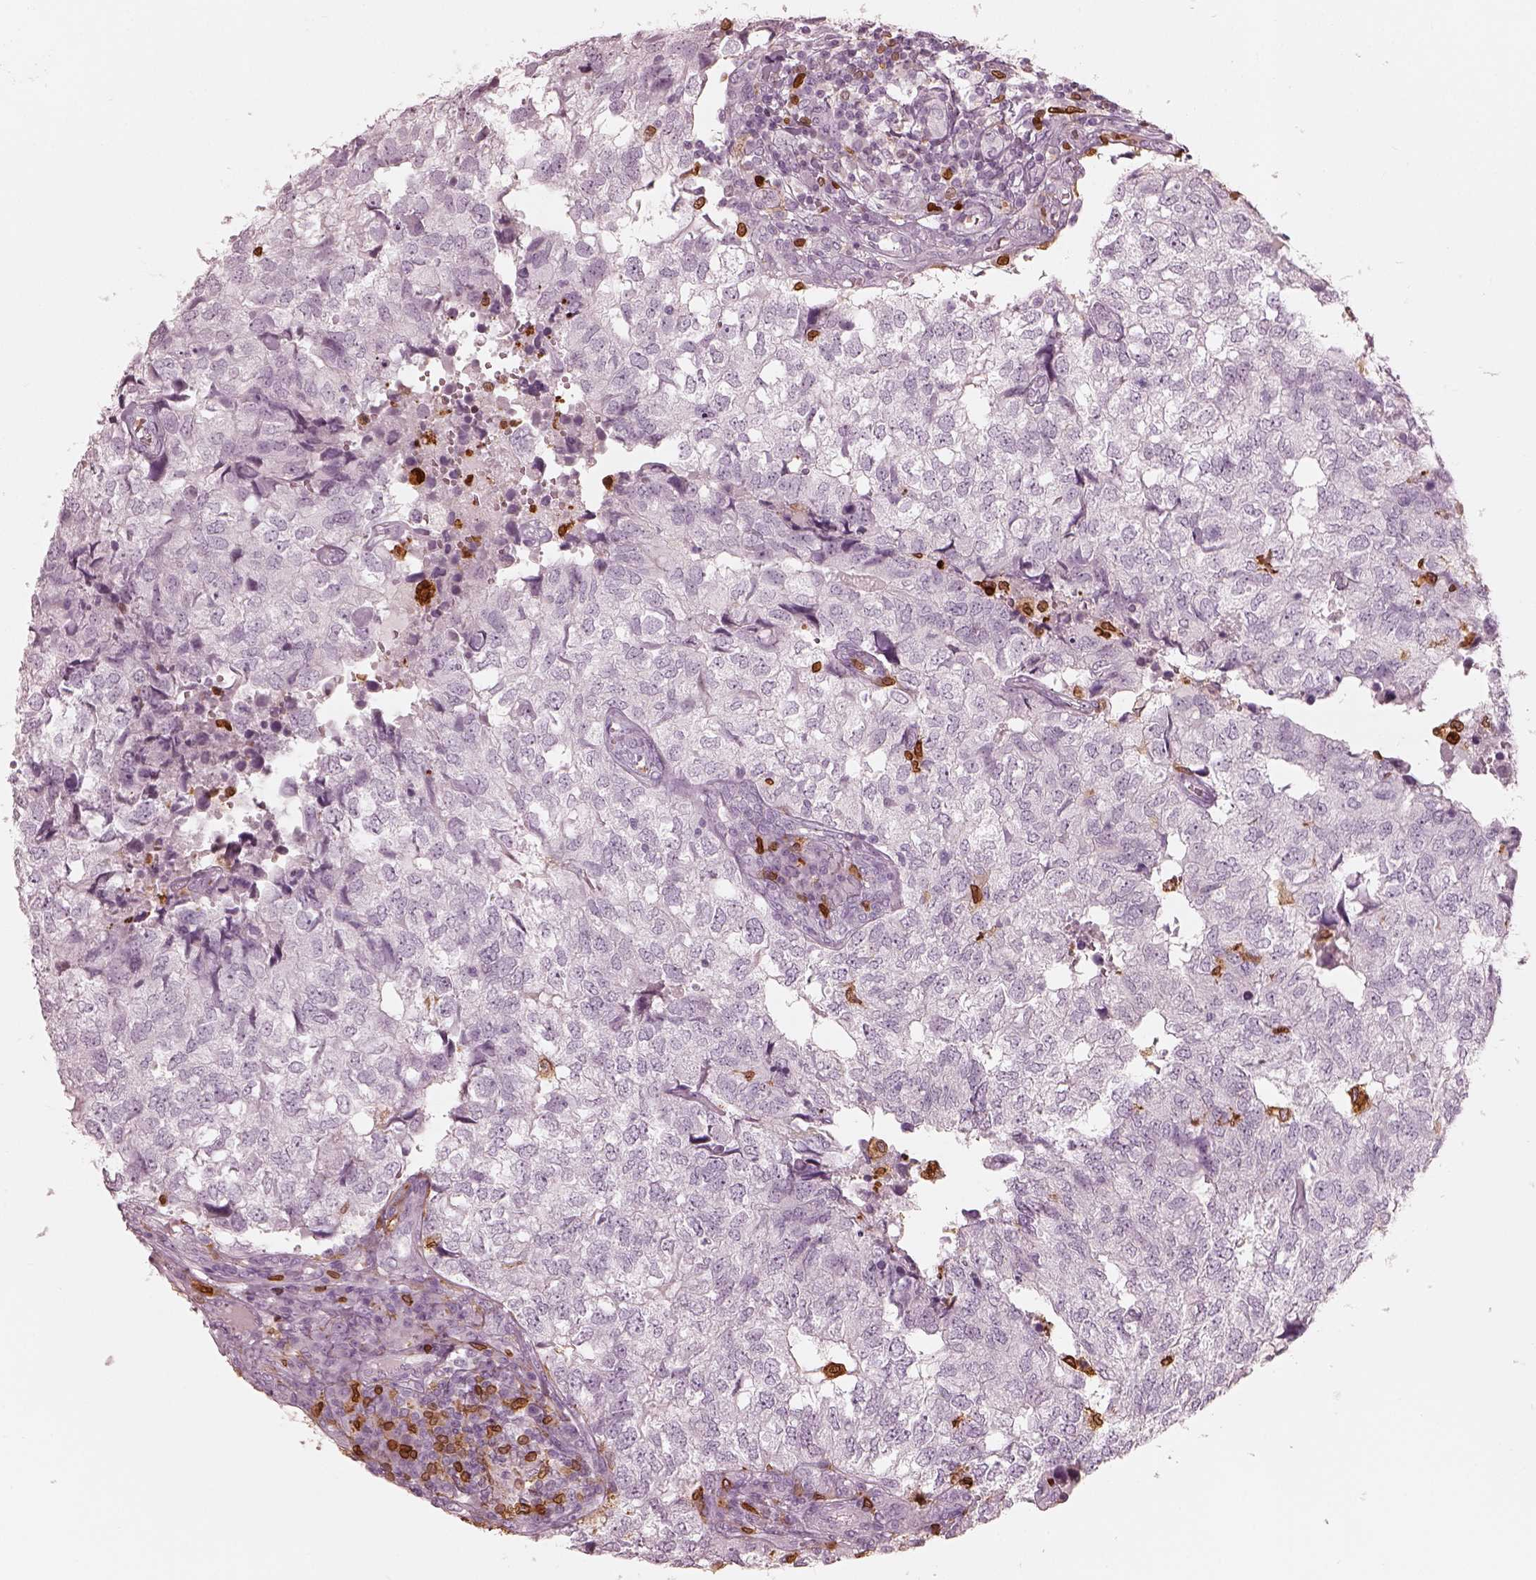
{"staining": {"intensity": "negative", "quantity": "none", "location": "none"}, "tissue": "breast cancer", "cell_type": "Tumor cells", "image_type": "cancer", "snomed": [{"axis": "morphology", "description": "Duct carcinoma"}, {"axis": "topography", "description": "Breast"}], "caption": "IHC histopathology image of breast cancer stained for a protein (brown), which displays no expression in tumor cells.", "gene": "ALOX5", "patient": {"sex": "female", "age": 30}}